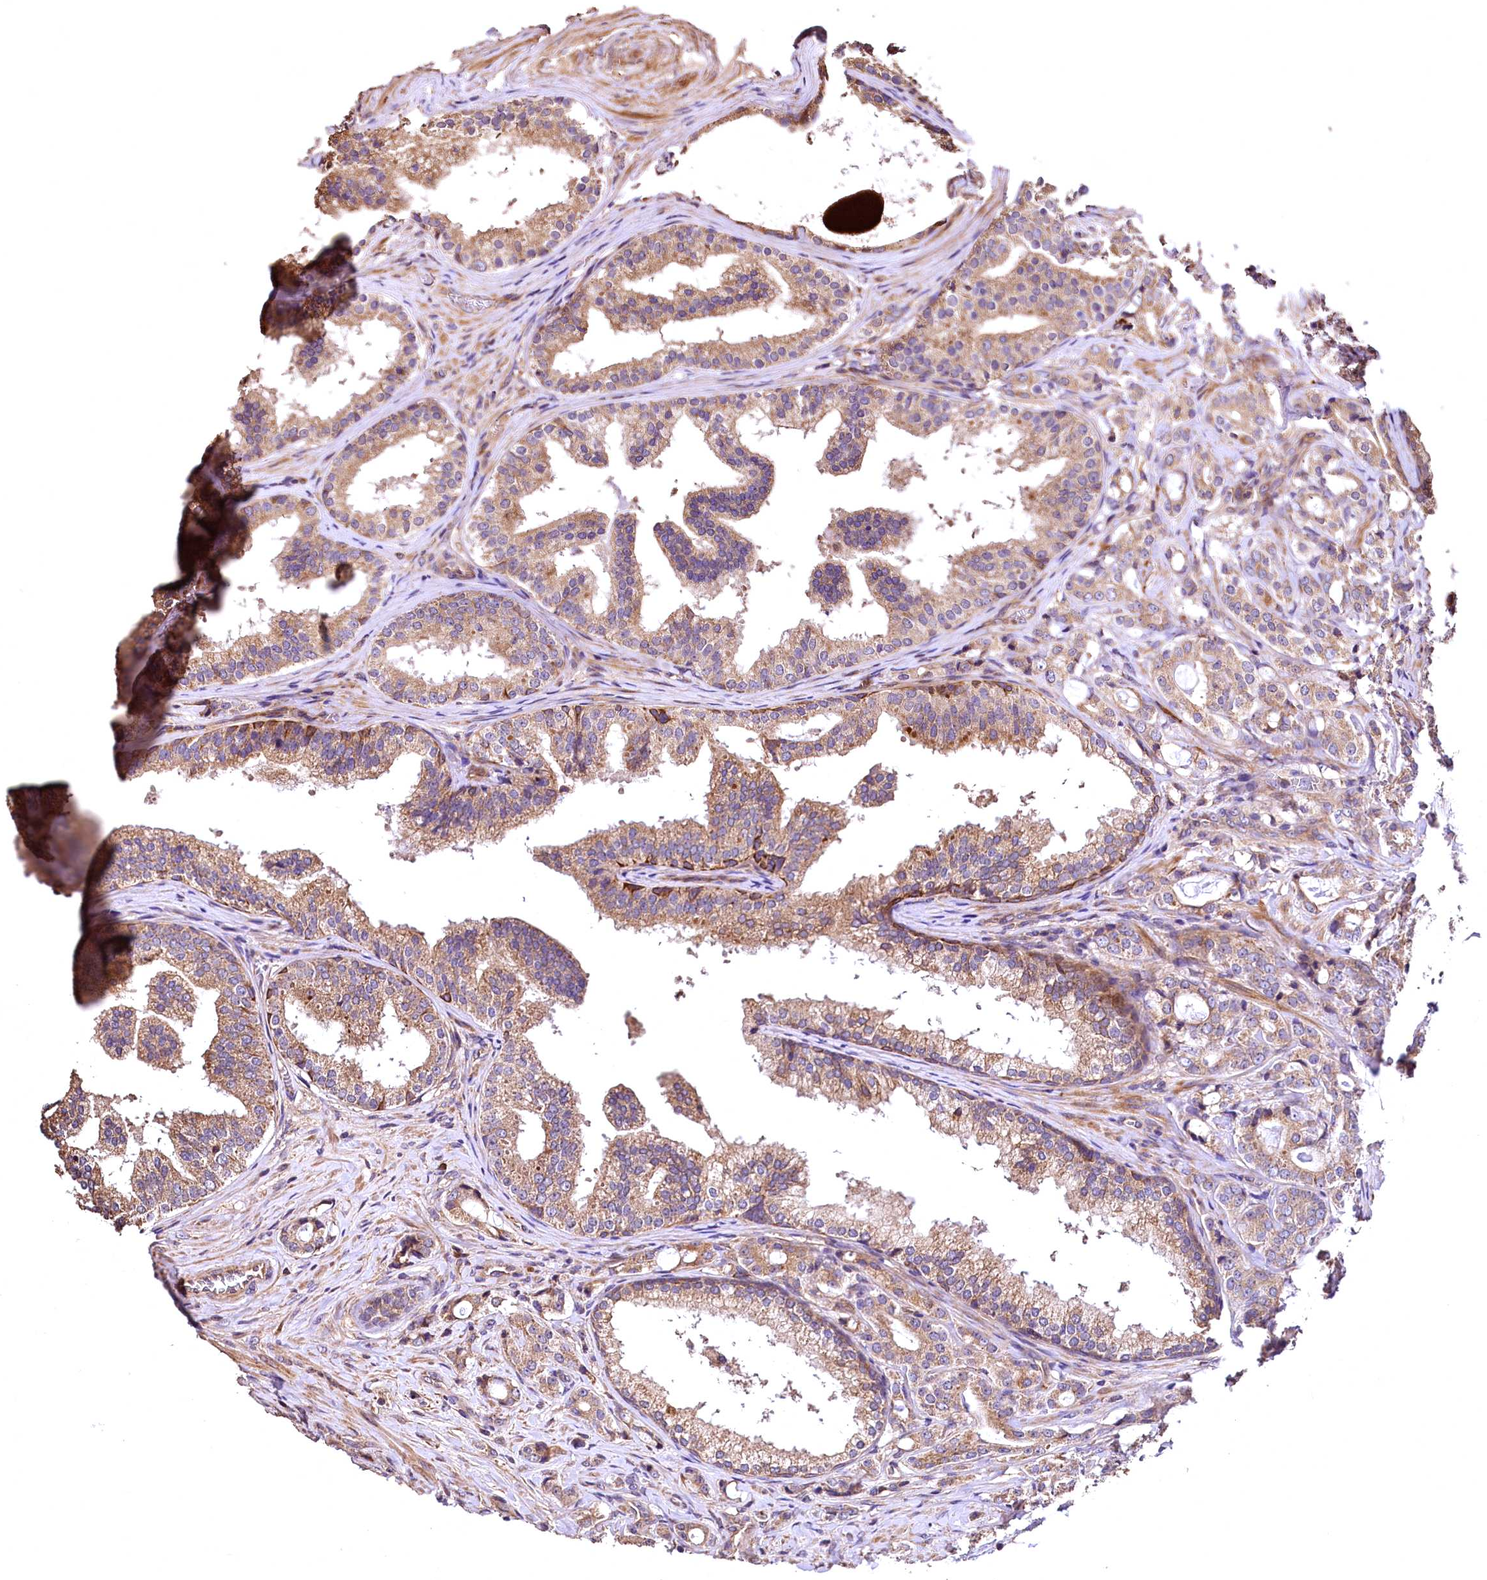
{"staining": {"intensity": "moderate", "quantity": ">75%", "location": "cytoplasmic/membranous"}, "tissue": "prostate cancer", "cell_type": "Tumor cells", "image_type": "cancer", "snomed": [{"axis": "morphology", "description": "Adenocarcinoma, High grade"}, {"axis": "topography", "description": "Prostate"}], "caption": "High-magnification brightfield microscopy of prostate cancer (adenocarcinoma (high-grade)) stained with DAB (brown) and counterstained with hematoxylin (blue). tumor cells exhibit moderate cytoplasmic/membranous expression is seen in about>75% of cells.", "gene": "RASSF1", "patient": {"sex": "male", "age": 63}}